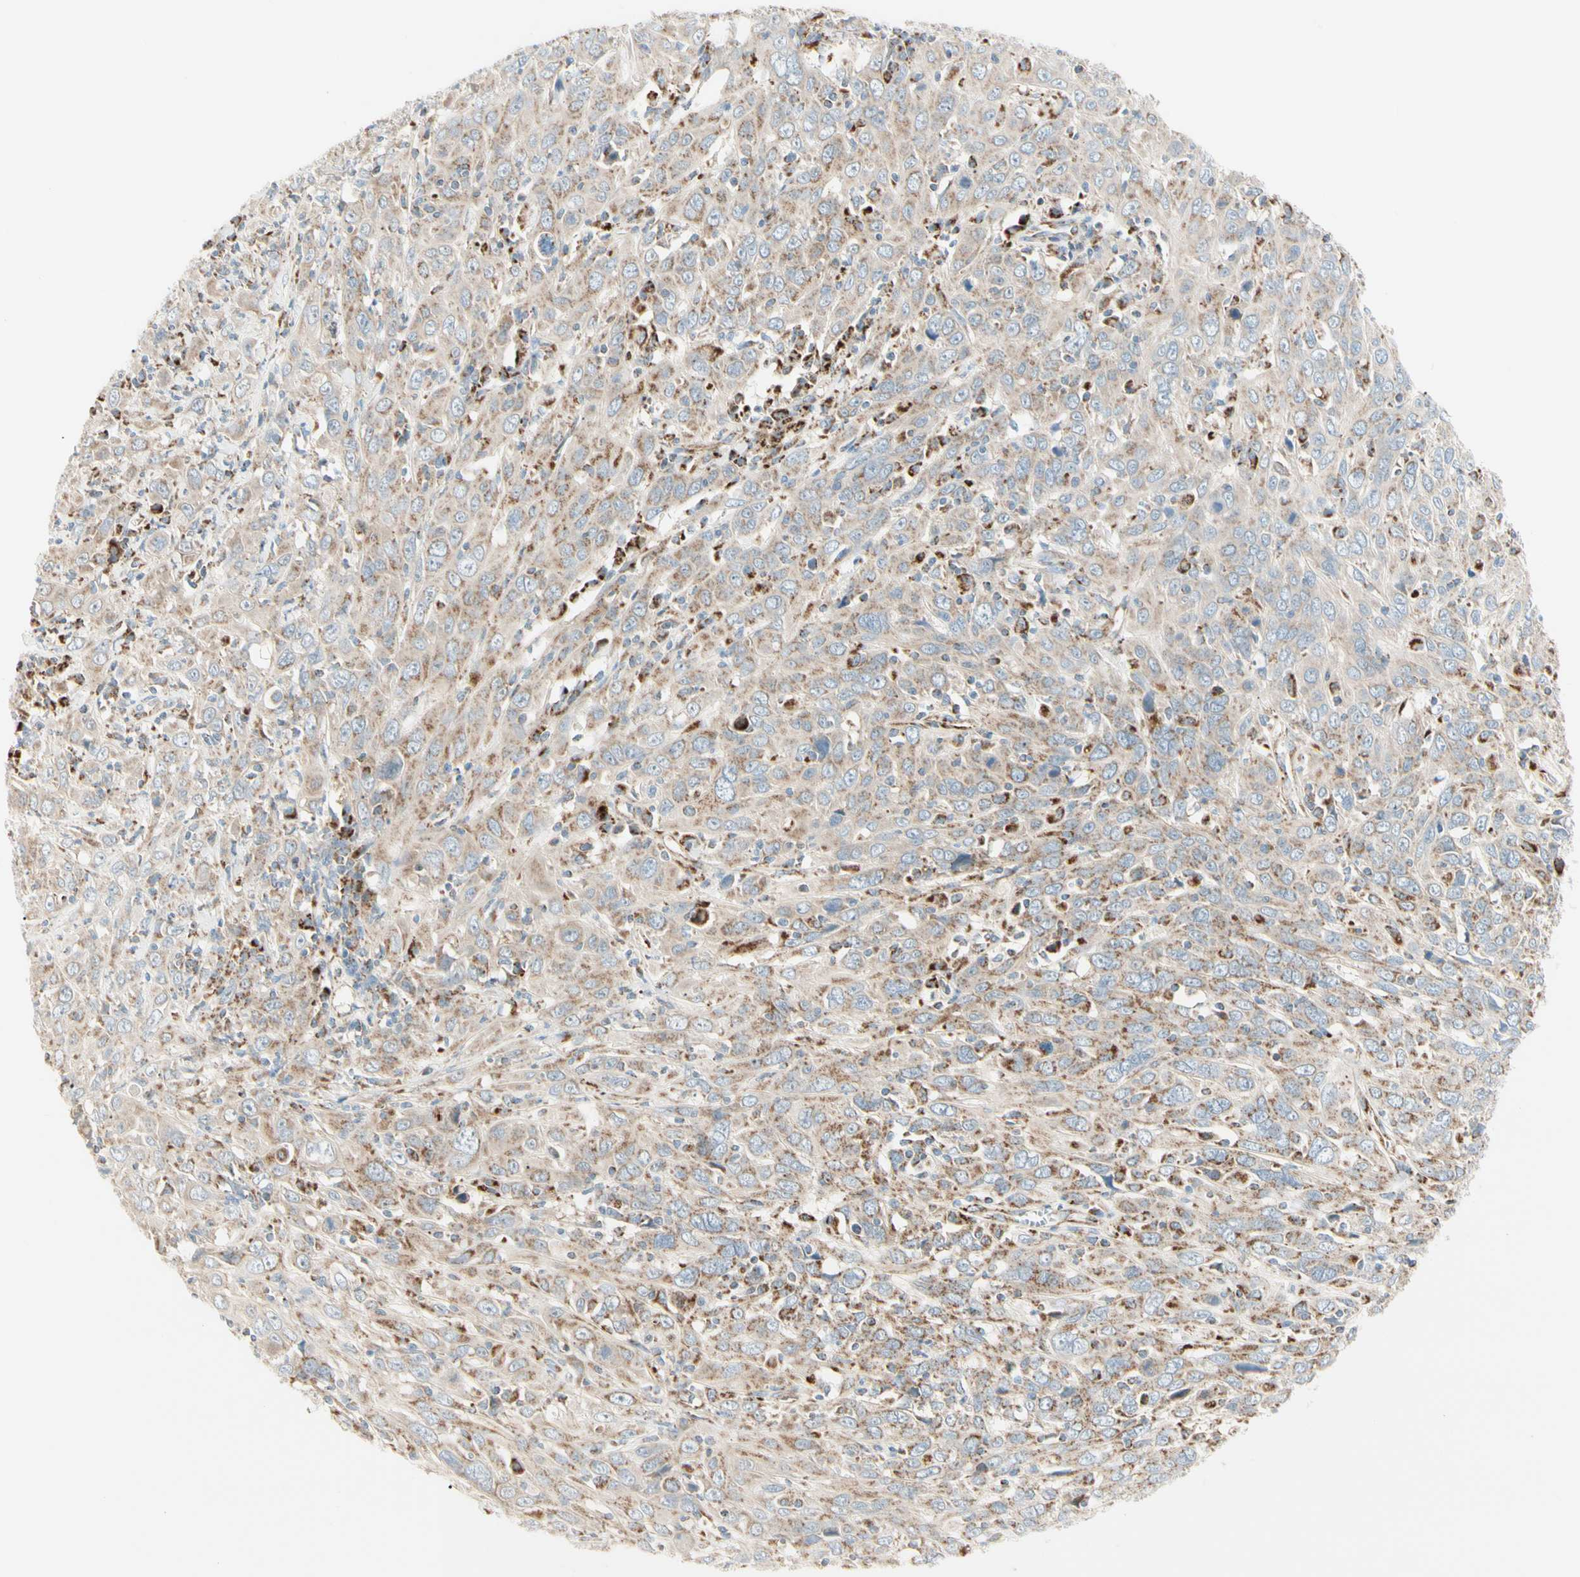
{"staining": {"intensity": "moderate", "quantity": ">75%", "location": "cytoplasmic/membranous"}, "tissue": "cervical cancer", "cell_type": "Tumor cells", "image_type": "cancer", "snomed": [{"axis": "morphology", "description": "Squamous cell carcinoma, NOS"}, {"axis": "topography", "description": "Cervix"}], "caption": "Immunohistochemistry photomicrograph of neoplastic tissue: human cervical cancer (squamous cell carcinoma) stained using immunohistochemistry (IHC) displays medium levels of moderate protein expression localized specifically in the cytoplasmic/membranous of tumor cells, appearing as a cytoplasmic/membranous brown color.", "gene": "TBC1D10A", "patient": {"sex": "female", "age": 46}}